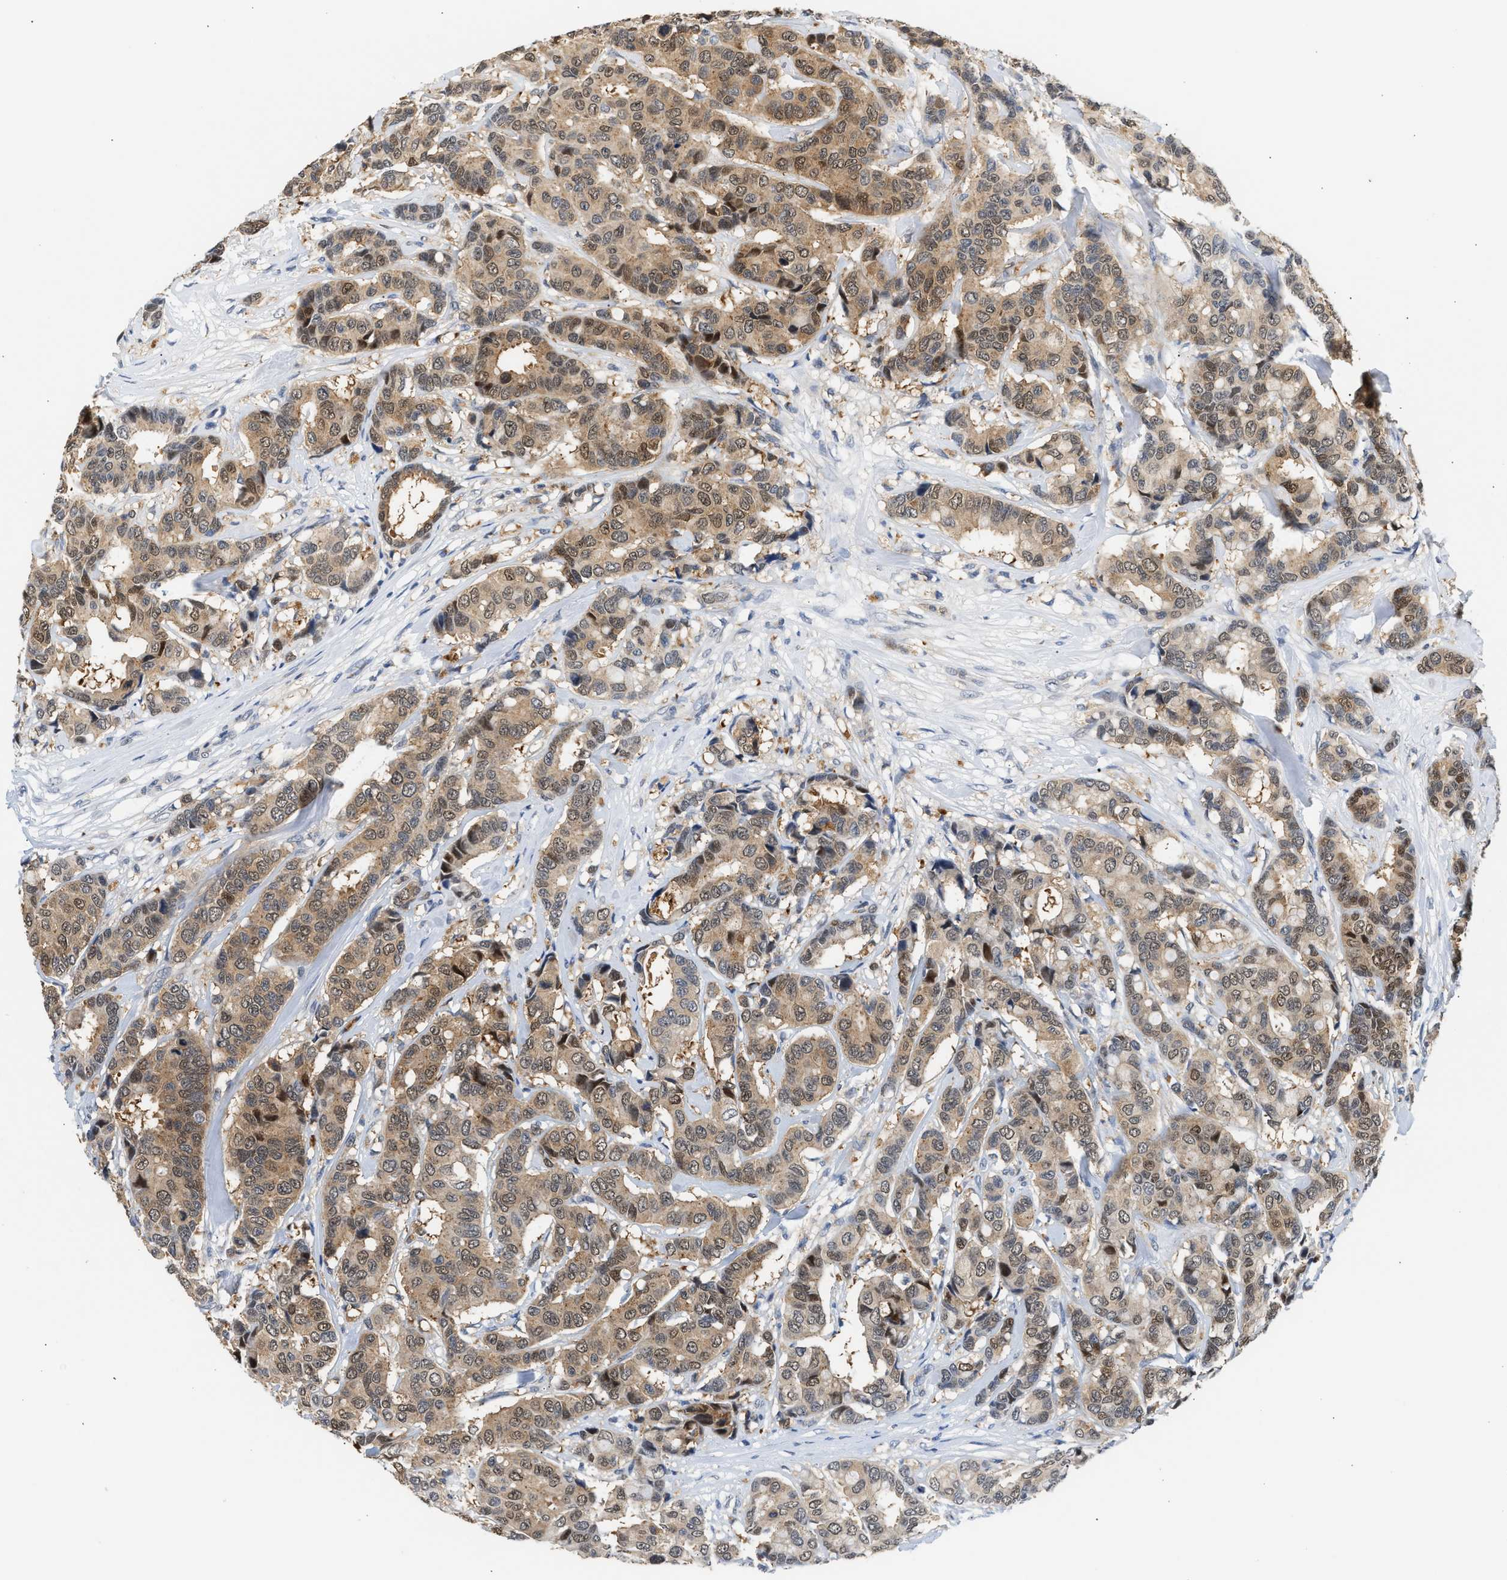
{"staining": {"intensity": "moderate", "quantity": ">75%", "location": "cytoplasmic/membranous,nuclear"}, "tissue": "breast cancer", "cell_type": "Tumor cells", "image_type": "cancer", "snomed": [{"axis": "morphology", "description": "Duct carcinoma"}, {"axis": "topography", "description": "Breast"}], "caption": "Tumor cells demonstrate medium levels of moderate cytoplasmic/membranous and nuclear expression in approximately >75% of cells in infiltrating ductal carcinoma (breast).", "gene": "PPM1L", "patient": {"sex": "female", "age": 87}}